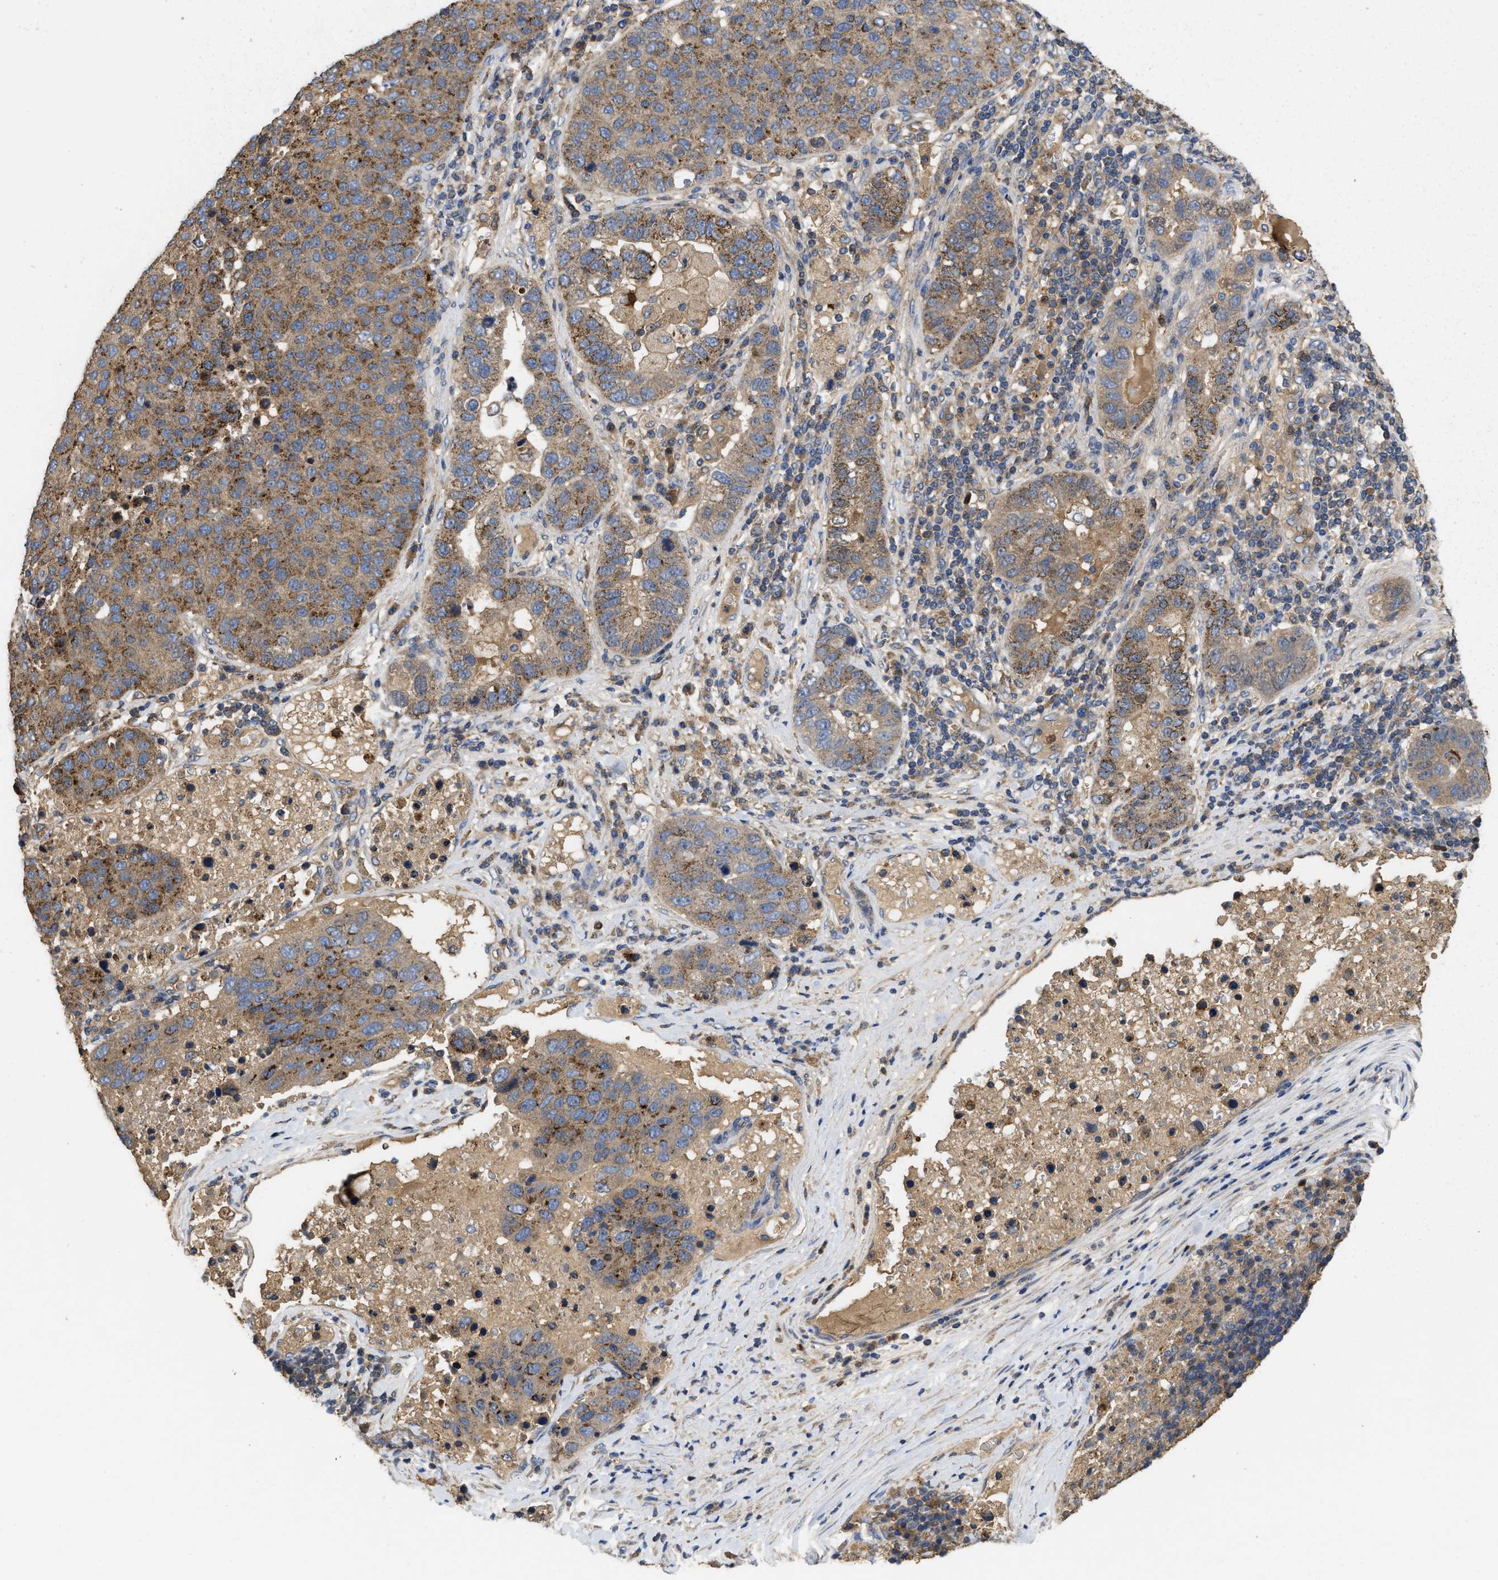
{"staining": {"intensity": "moderate", "quantity": ">75%", "location": "cytoplasmic/membranous"}, "tissue": "pancreatic cancer", "cell_type": "Tumor cells", "image_type": "cancer", "snomed": [{"axis": "morphology", "description": "Adenocarcinoma, NOS"}, {"axis": "topography", "description": "Pancreas"}], "caption": "IHC of pancreatic adenocarcinoma exhibits medium levels of moderate cytoplasmic/membranous expression in about >75% of tumor cells. The staining was performed using DAB, with brown indicating positive protein expression. Nuclei are stained blue with hematoxylin.", "gene": "RNF216", "patient": {"sex": "female", "age": 61}}